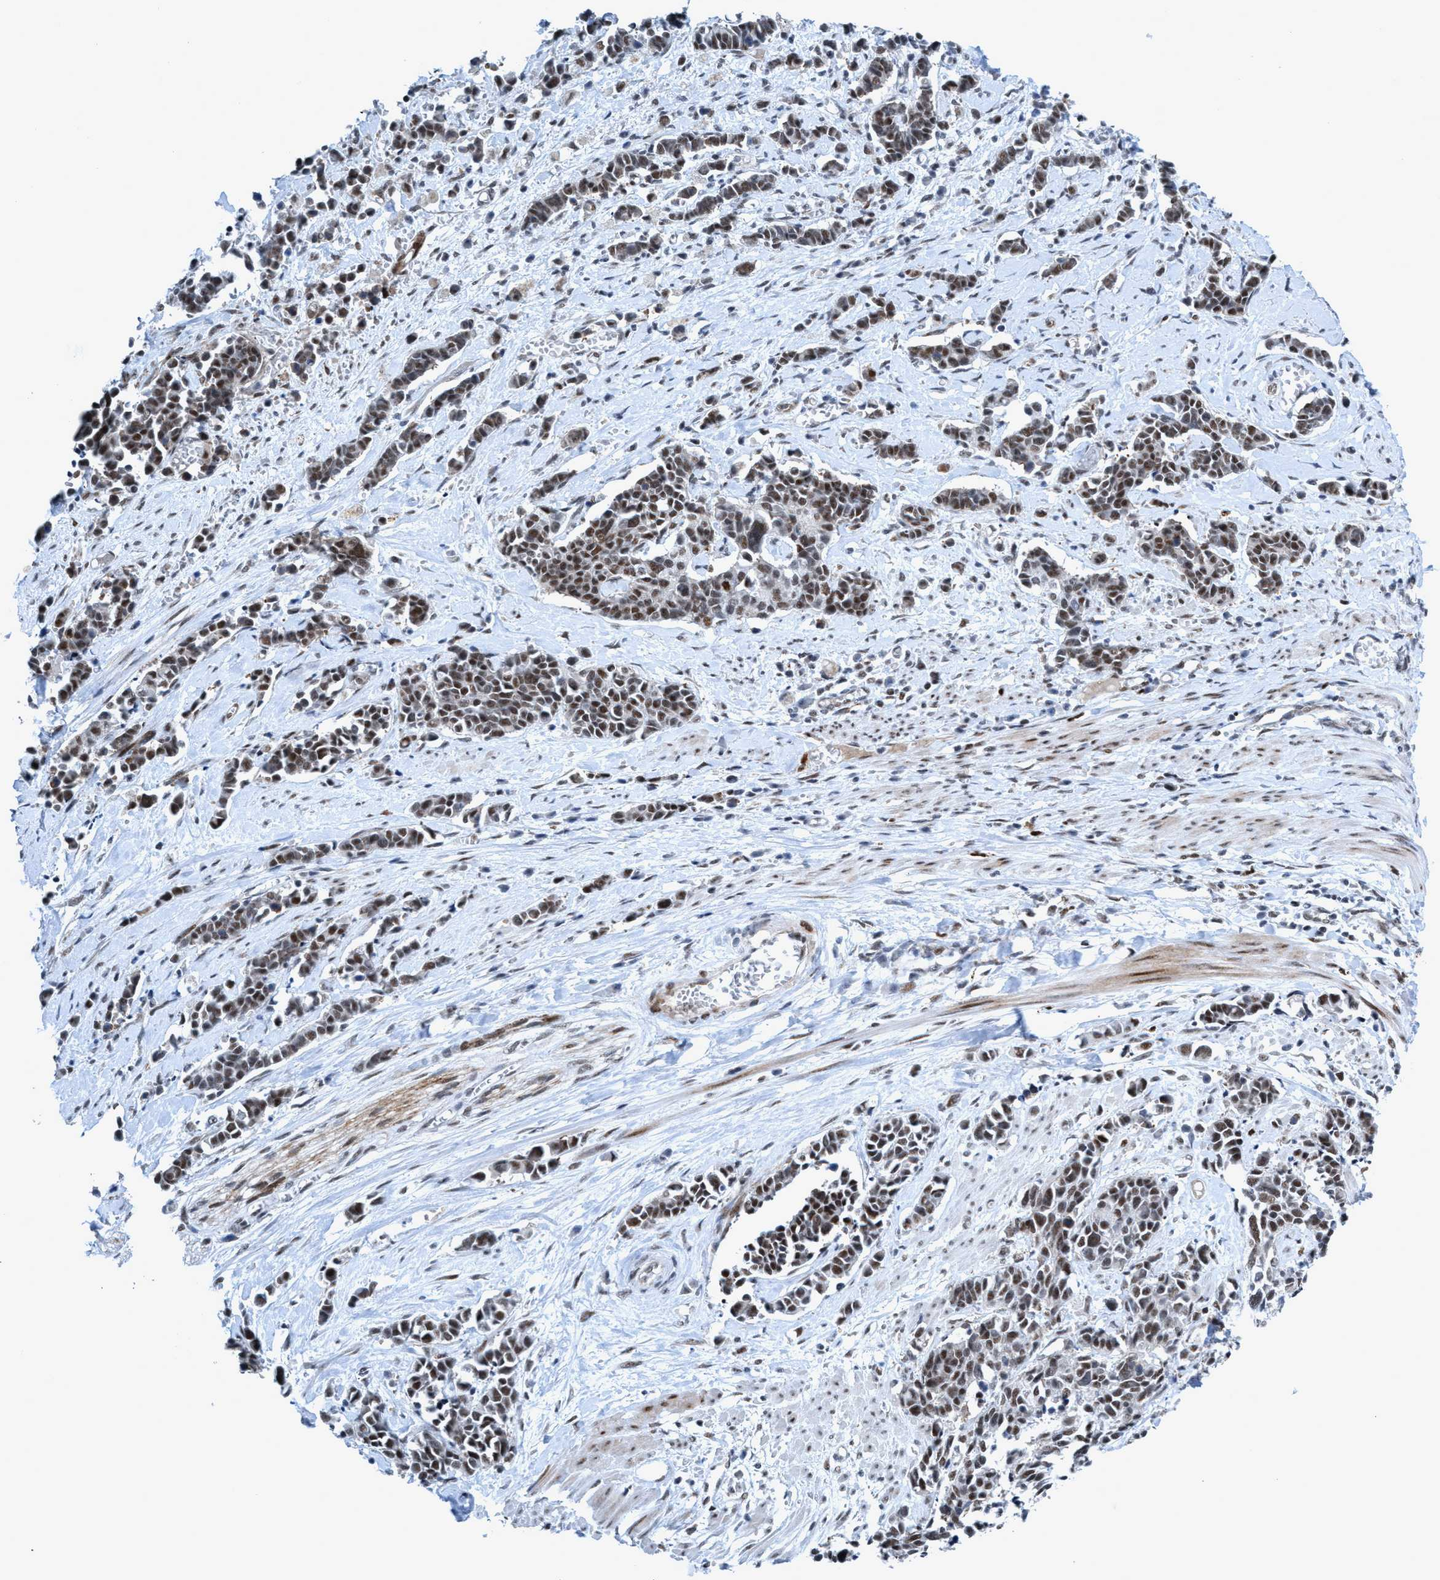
{"staining": {"intensity": "moderate", "quantity": ">75%", "location": "nuclear"}, "tissue": "cervical cancer", "cell_type": "Tumor cells", "image_type": "cancer", "snomed": [{"axis": "morphology", "description": "Squamous cell carcinoma, NOS"}, {"axis": "topography", "description": "Cervix"}], "caption": "Cervical cancer stained with DAB immunohistochemistry (IHC) shows medium levels of moderate nuclear expression in about >75% of tumor cells. (Brightfield microscopy of DAB IHC at high magnification).", "gene": "CWC27", "patient": {"sex": "female", "age": 35}}